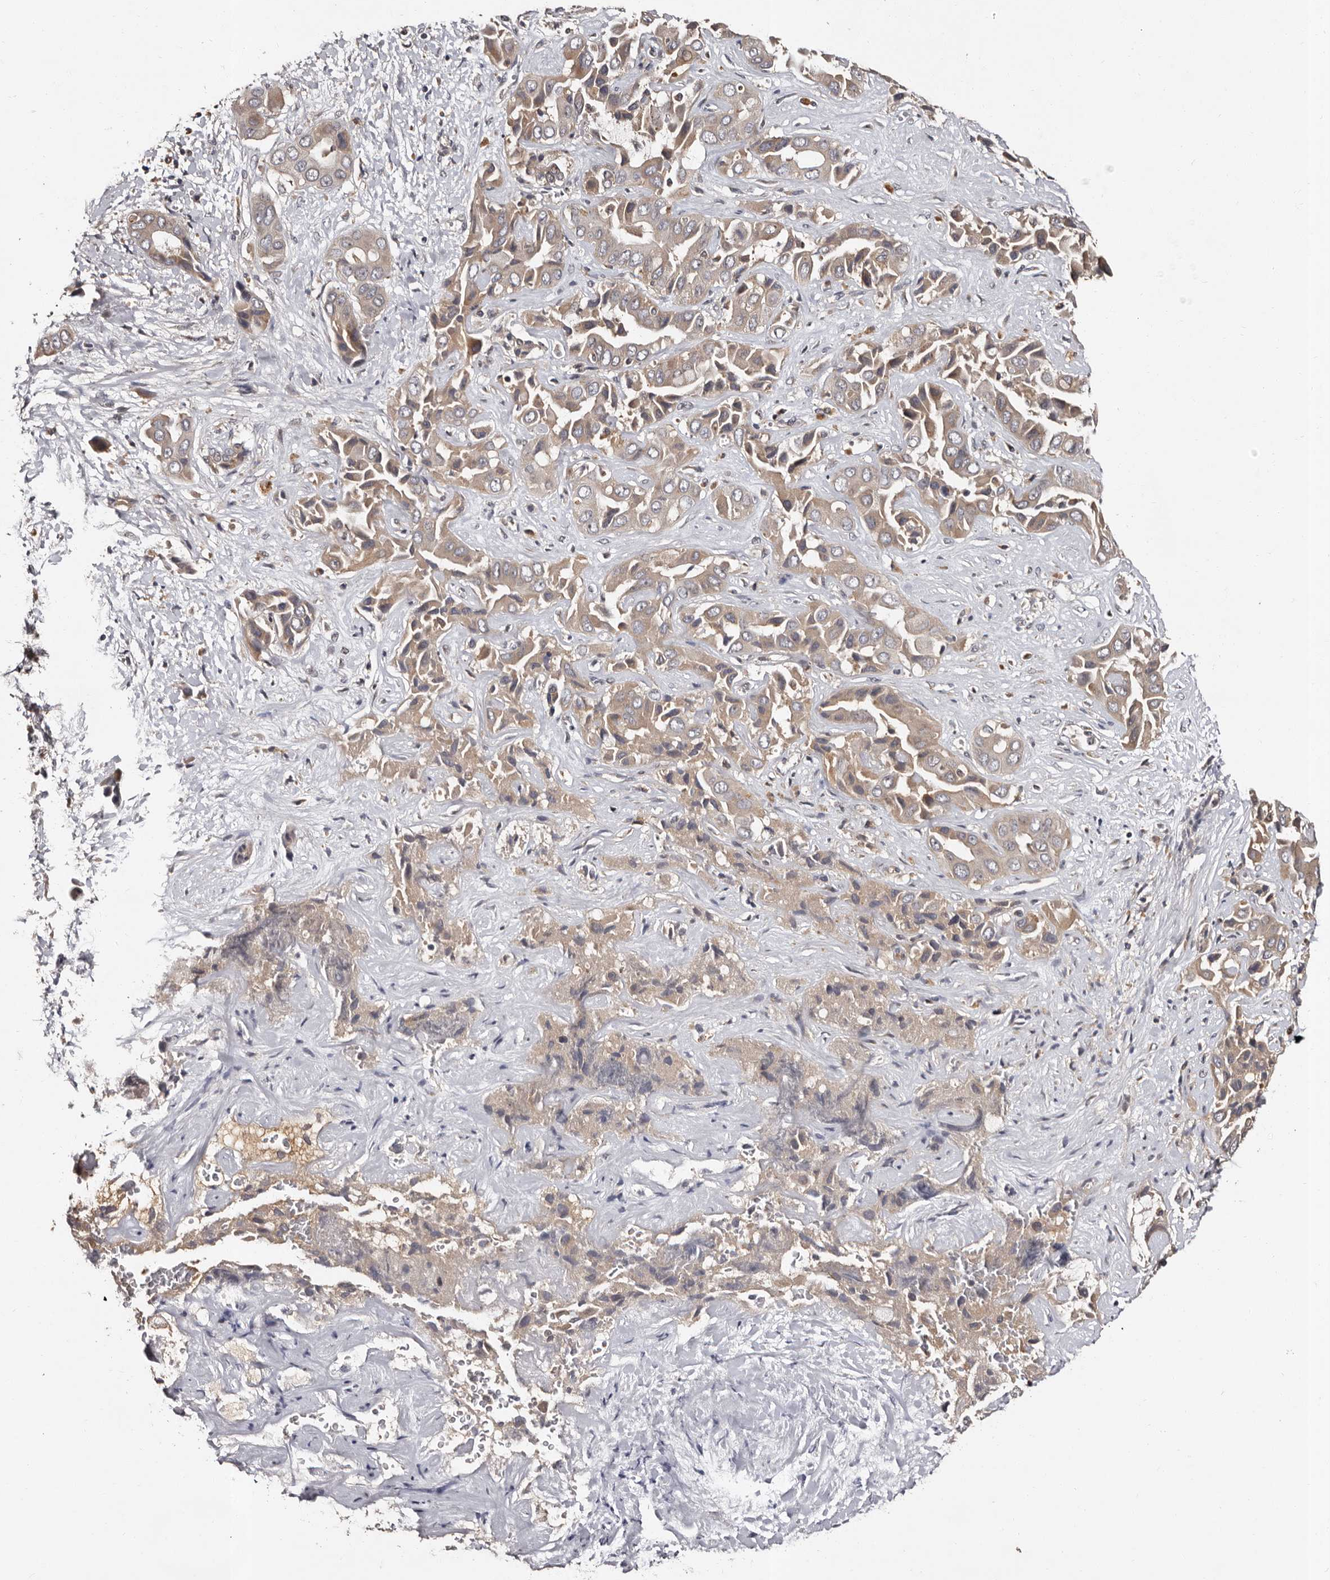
{"staining": {"intensity": "weak", "quantity": ">75%", "location": "cytoplasmic/membranous"}, "tissue": "liver cancer", "cell_type": "Tumor cells", "image_type": "cancer", "snomed": [{"axis": "morphology", "description": "Cholangiocarcinoma"}, {"axis": "topography", "description": "Liver"}], "caption": "Tumor cells demonstrate weak cytoplasmic/membranous expression in about >75% of cells in liver cholangiocarcinoma.", "gene": "FAM91A1", "patient": {"sex": "female", "age": 52}}